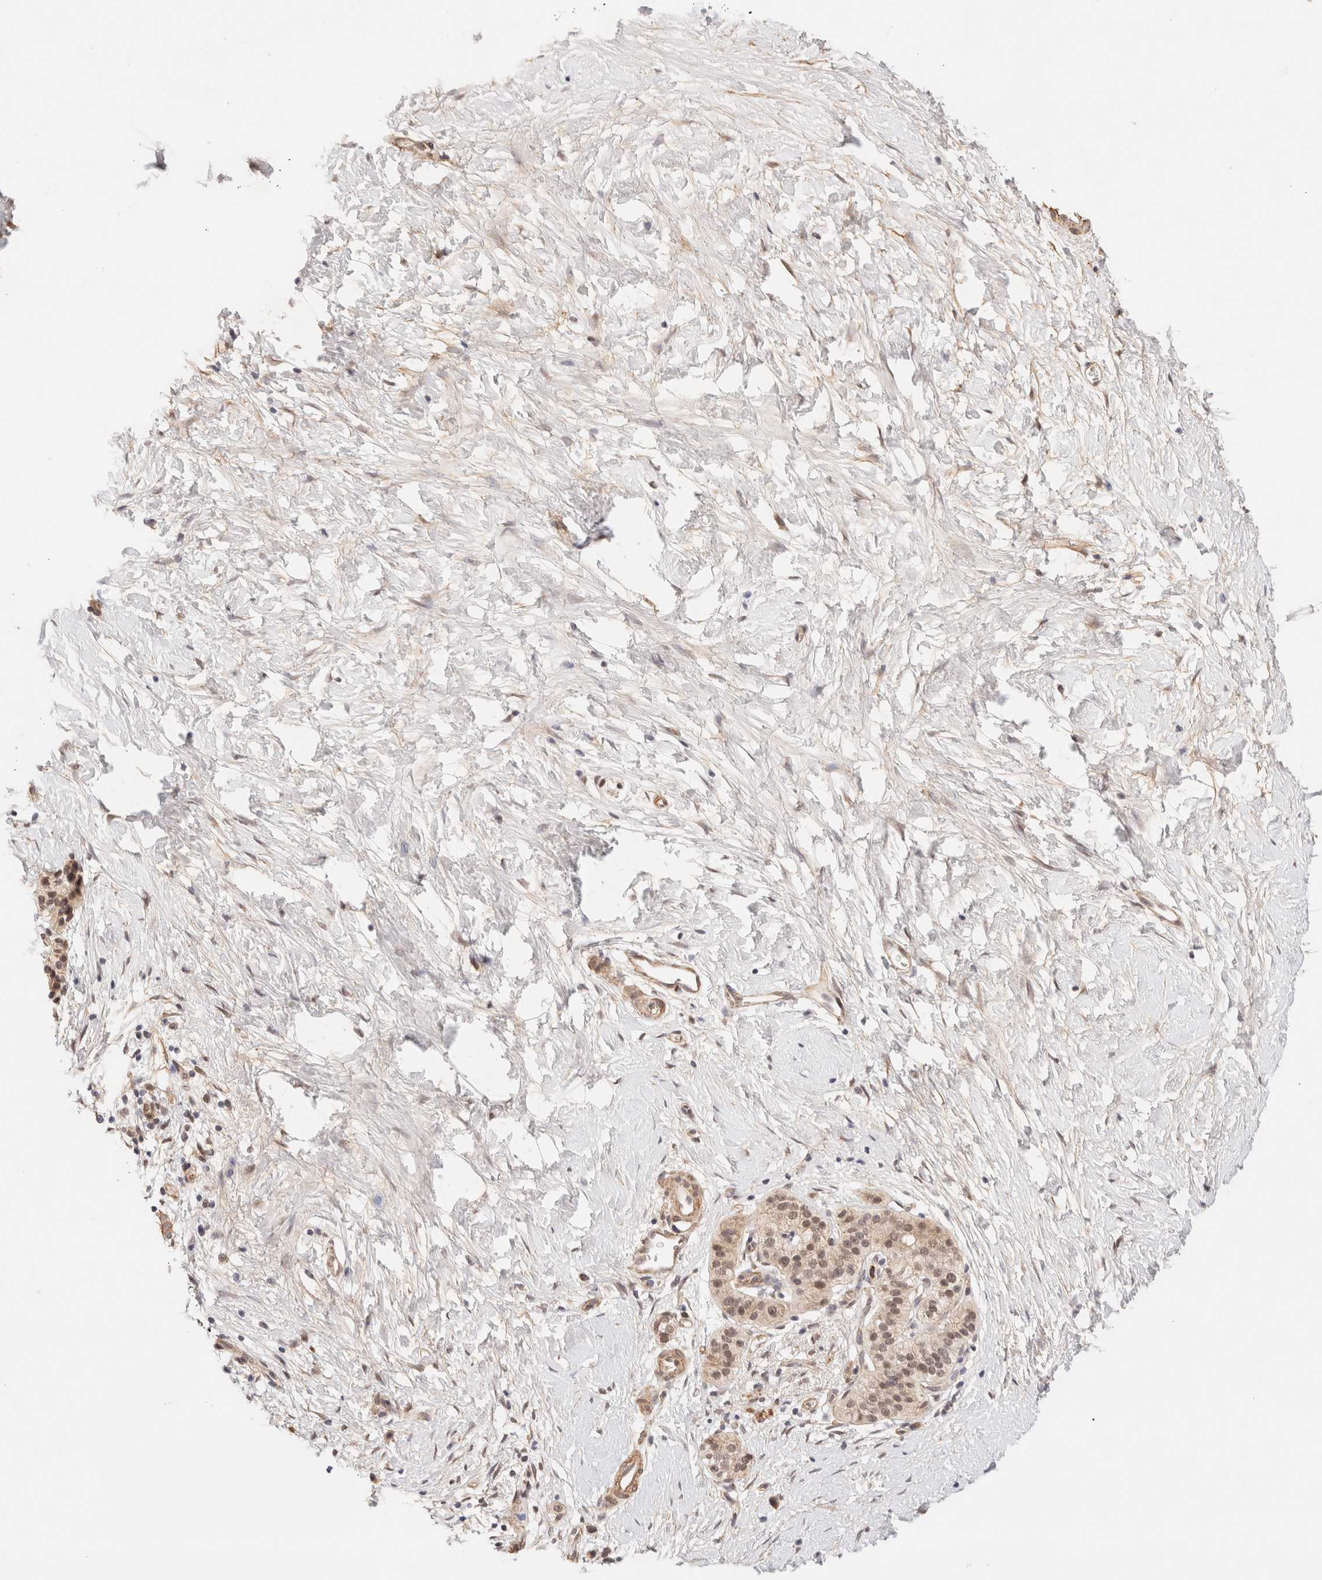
{"staining": {"intensity": "weak", "quantity": ">75%", "location": "cytoplasmic/membranous,nuclear"}, "tissue": "pancreatic cancer", "cell_type": "Tumor cells", "image_type": "cancer", "snomed": [{"axis": "morphology", "description": "Adenocarcinoma, NOS"}, {"axis": "topography", "description": "Pancreas"}], "caption": "IHC (DAB) staining of pancreatic cancer (adenocarcinoma) reveals weak cytoplasmic/membranous and nuclear protein positivity in approximately >75% of tumor cells. The staining was performed using DAB to visualize the protein expression in brown, while the nuclei were stained in blue with hematoxylin (Magnification: 20x).", "gene": "BRPF3", "patient": {"sex": "male", "age": 50}}